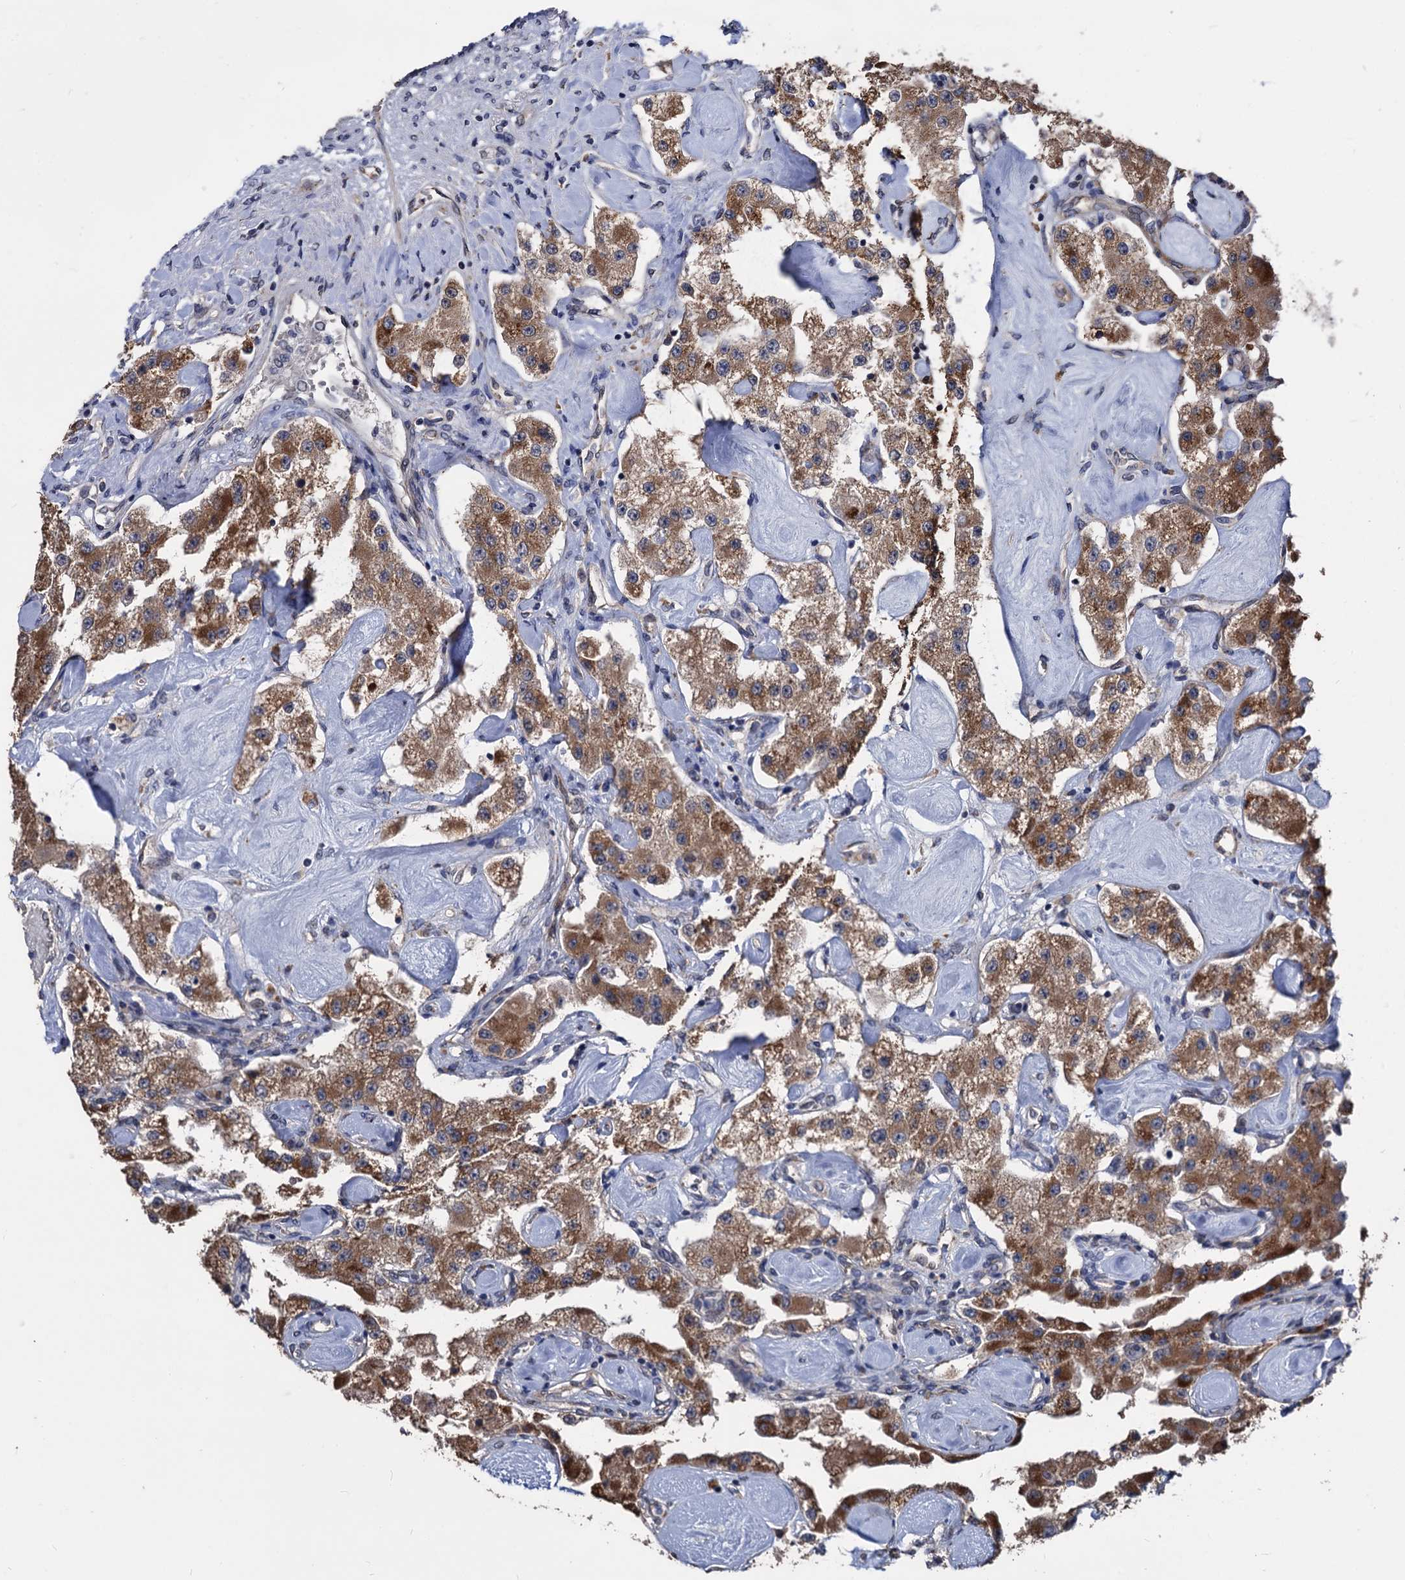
{"staining": {"intensity": "moderate", "quantity": ">75%", "location": "cytoplasmic/membranous"}, "tissue": "carcinoid", "cell_type": "Tumor cells", "image_type": "cancer", "snomed": [{"axis": "morphology", "description": "Carcinoid, malignant, NOS"}, {"axis": "topography", "description": "Pancreas"}], "caption": "Immunohistochemistry (IHC) photomicrograph of carcinoid stained for a protein (brown), which shows medium levels of moderate cytoplasmic/membranous expression in about >75% of tumor cells.", "gene": "SMAGP", "patient": {"sex": "male", "age": 41}}